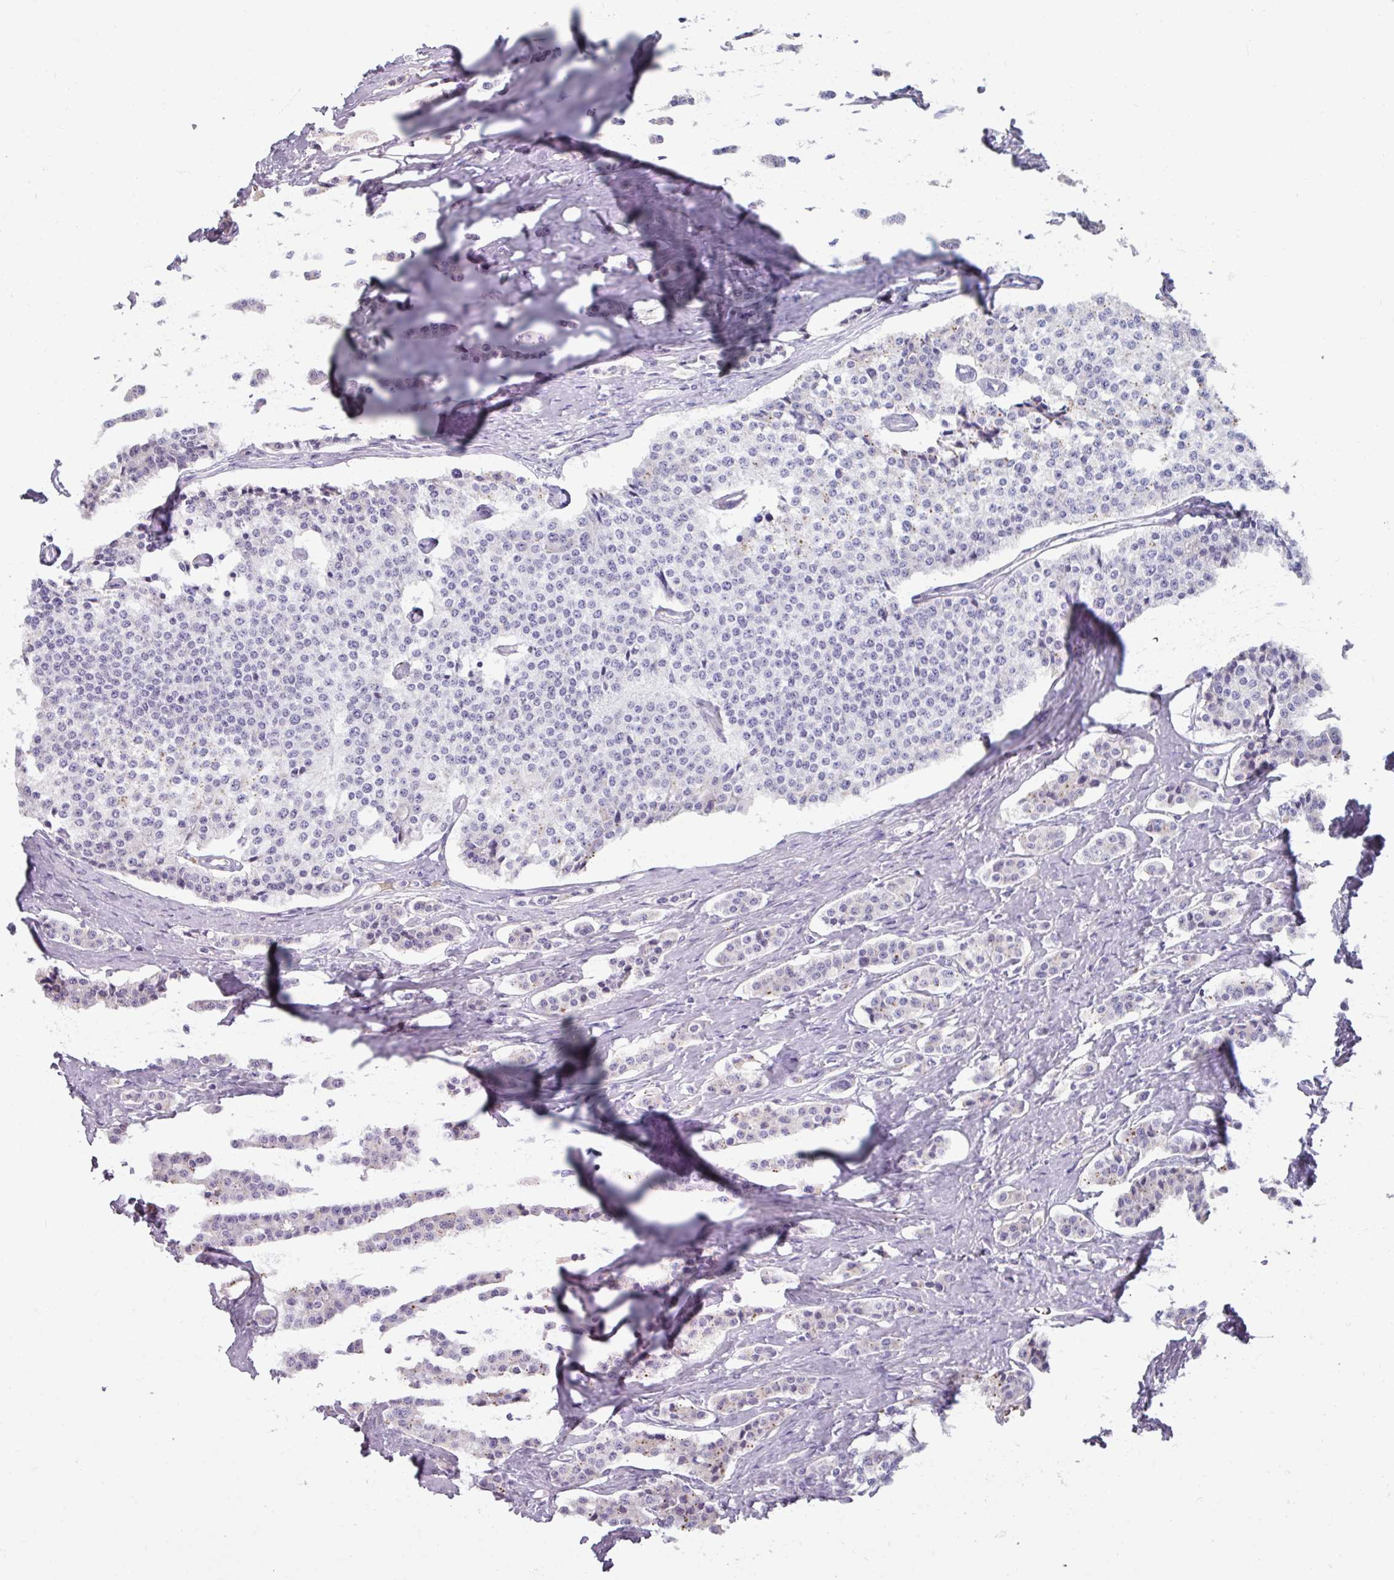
{"staining": {"intensity": "negative", "quantity": "none", "location": "none"}, "tissue": "carcinoid", "cell_type": "Tumor cells", "image_type": "cancer", "snomed": [{"axis": "morphology", "description": "Carcinoid, malignant, NOS"}, {"axis": "topography", "description": "Small intestine"}], "caption": "Protein analysis of carcinoid (malignant) reveals no significant expression in tumor cells.", "gene": "SPESP1", "patient": {"sex": "male", "age": 63}}